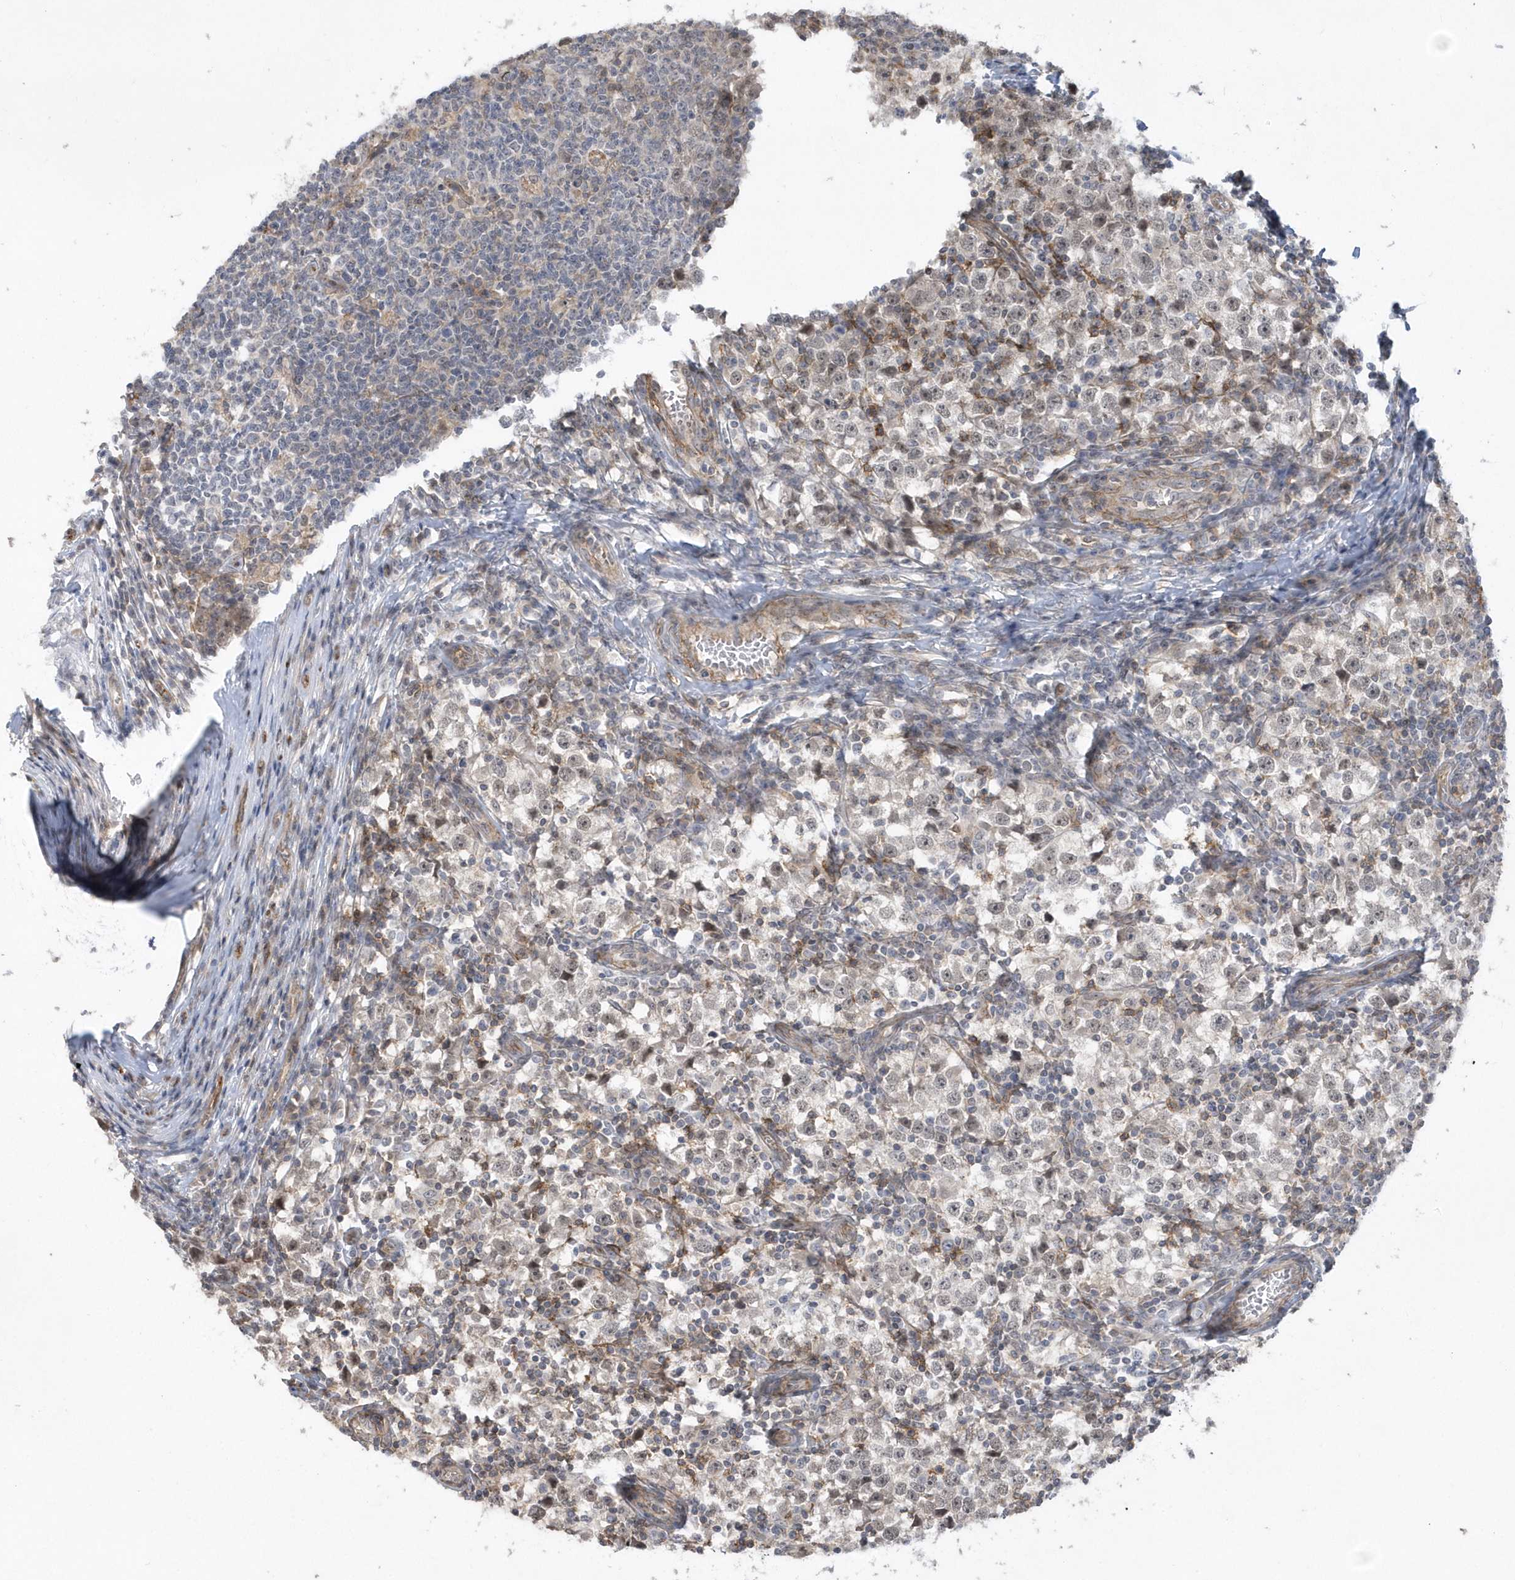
{"staining": {"intensity": "negative", "quantity": "none", "location": "none"}, "tissue": "testis cancer", "cell_type": "Tumor cells", "image_type": "cancer", "snomed": [{"axis": "morphology", "description": "Seminoma, NOS"}, {"axis": "topography", "description": "Testis"}], "caption": "Protein analysis of testis seminoma reveals no significant positivity in tumor cells. (Brightfield microscopy of DAB (3,3'-diaminobenzidine) immunohistochemistry (IHC) at high magnification).", "gene": "CRIP3", "patient": {"sex": "male", "age": 65}}